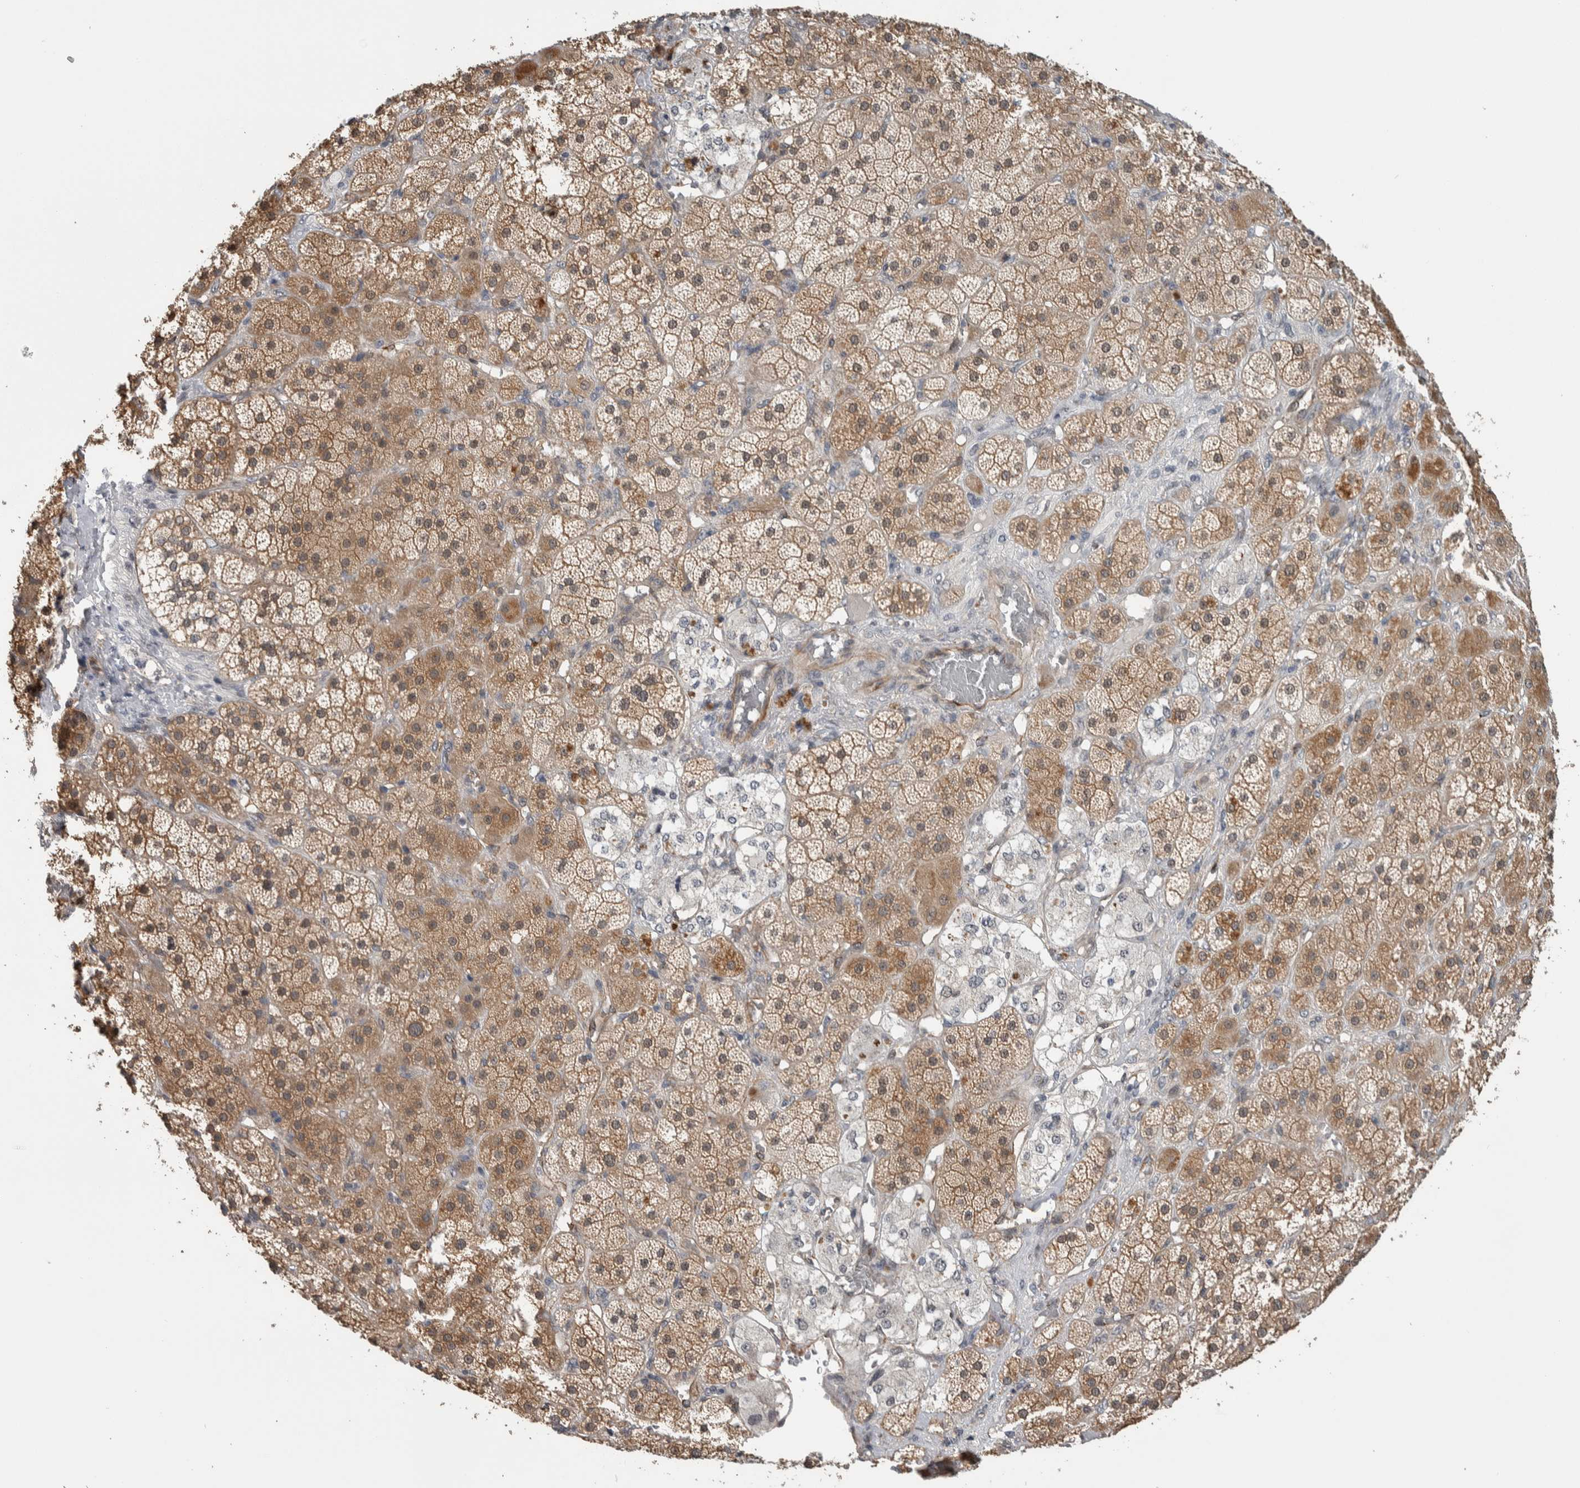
{"staining": {"intensity": "moderate", "quantity": "25%-75%", "location": "cytoplasmic/membranous,nuclear"}, "tissue": "adrenal gland", "cell_type": "Glandular cells", "image_type": "normal", "snomed": [{"axis": "morphology", "description": "Normal tissue, NOS"}, {"axis": "topography", "description": "Adrenal gland"}], "caption": "Moderate cytoplasmic/membranous,nuclear expression for a protein is identified in about 25%-75% of glandular cells of benign adrenal gland using immunohistochemistry.", "gene": "PRDM4", "patient": {"sex": "male", "age": 57}}